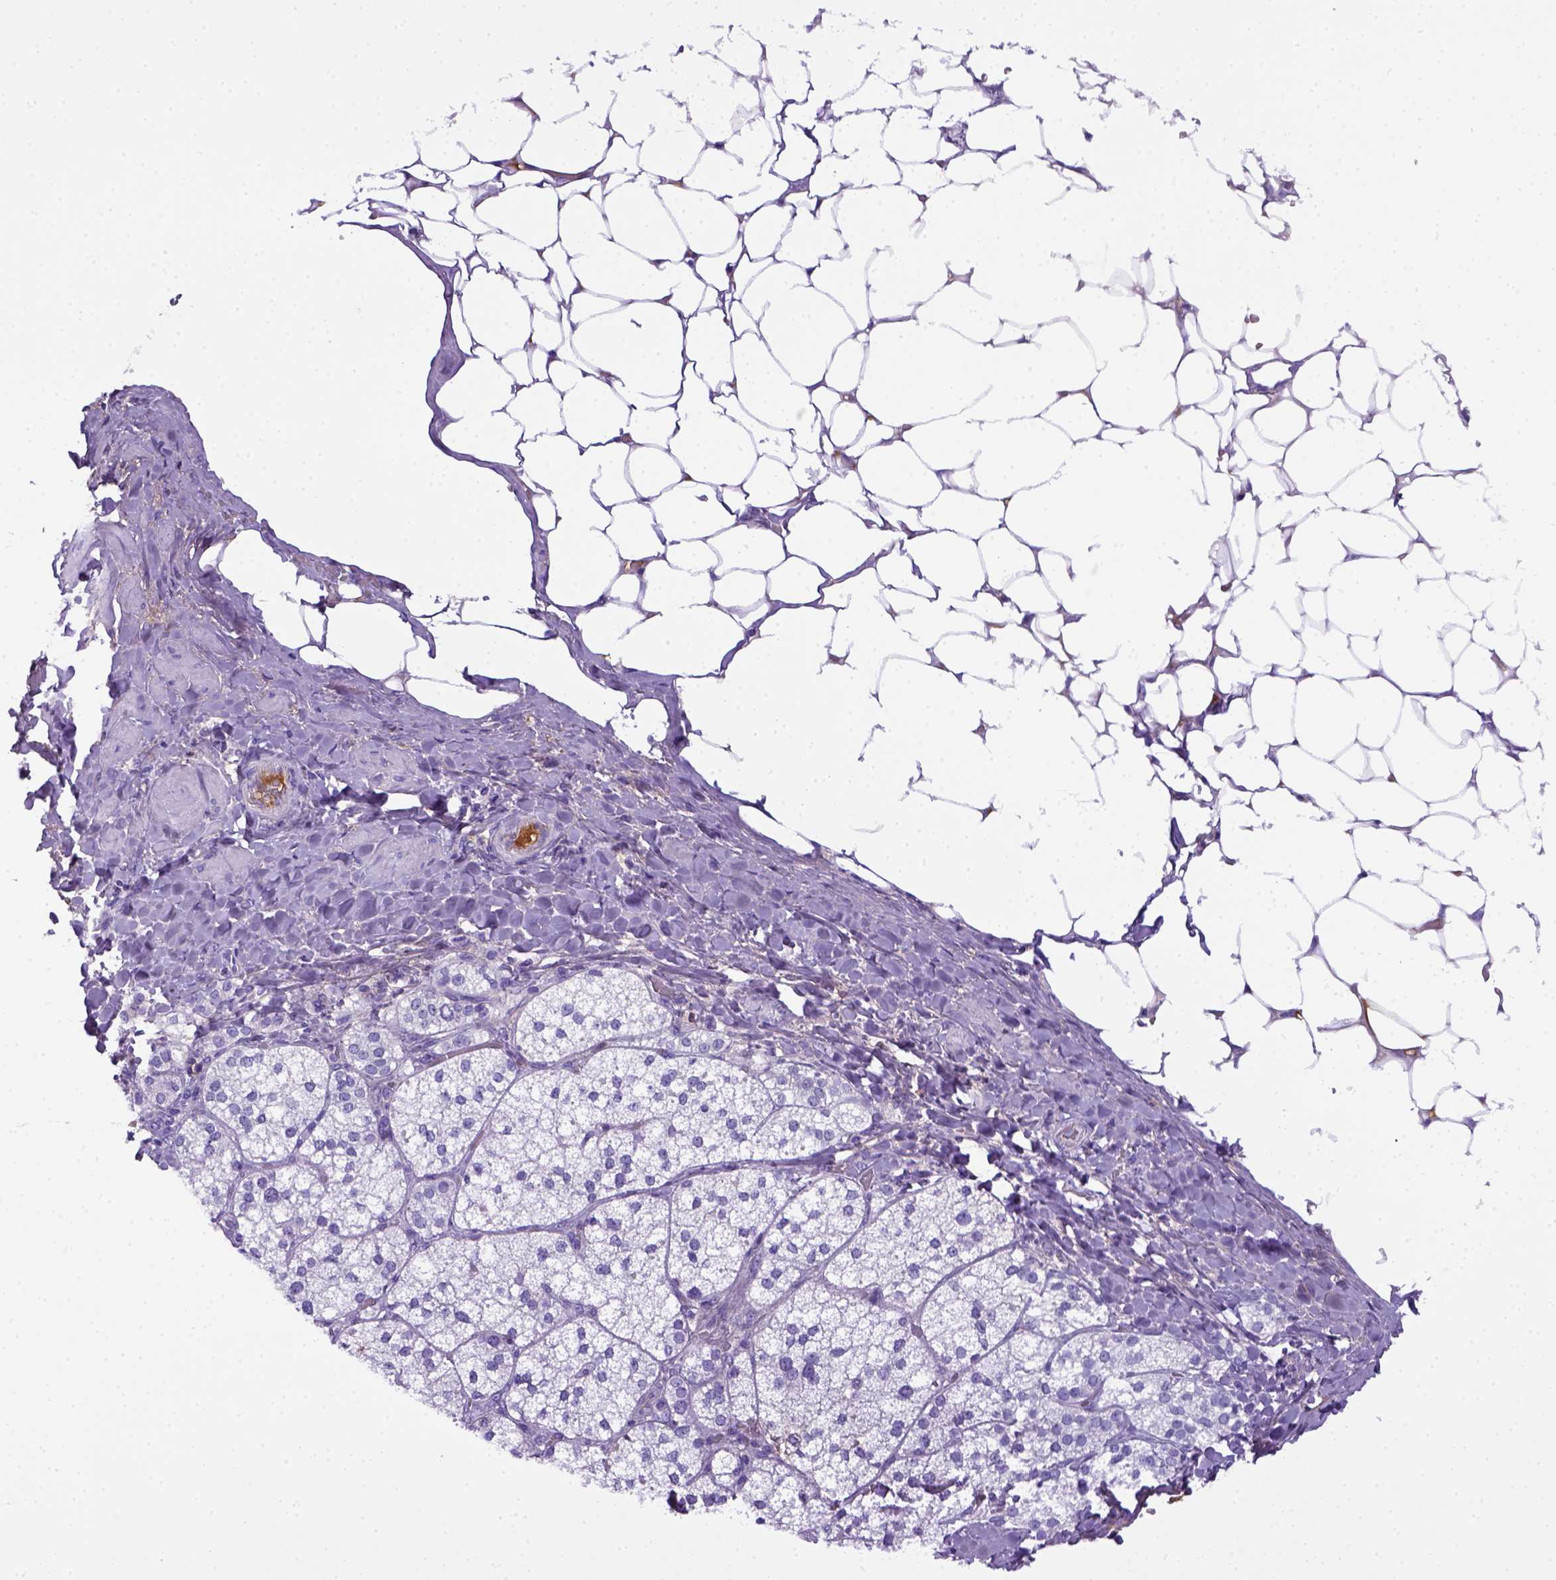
{"staining": {"intensity": "negative", "quantity": "none", "location": "none"}, "tissue": "adrenal gland", "cell_type": "Glandular cells", "image_type": "normal", "snomed": [{"axis": "morphology", "description": "Normal tissue, NOS"}, {"axis": "topography", "description": "Adrenal gland"}], "caption": "Immunohistochemistry (IHC) micrograph of normal human adrenal gland stained for a protein (brown), which demonstrates no staining in glandular cells. Nuclei are stained in blue.", "gene": "ITIH4", "patient": {"sex": "male", "age": 53}}